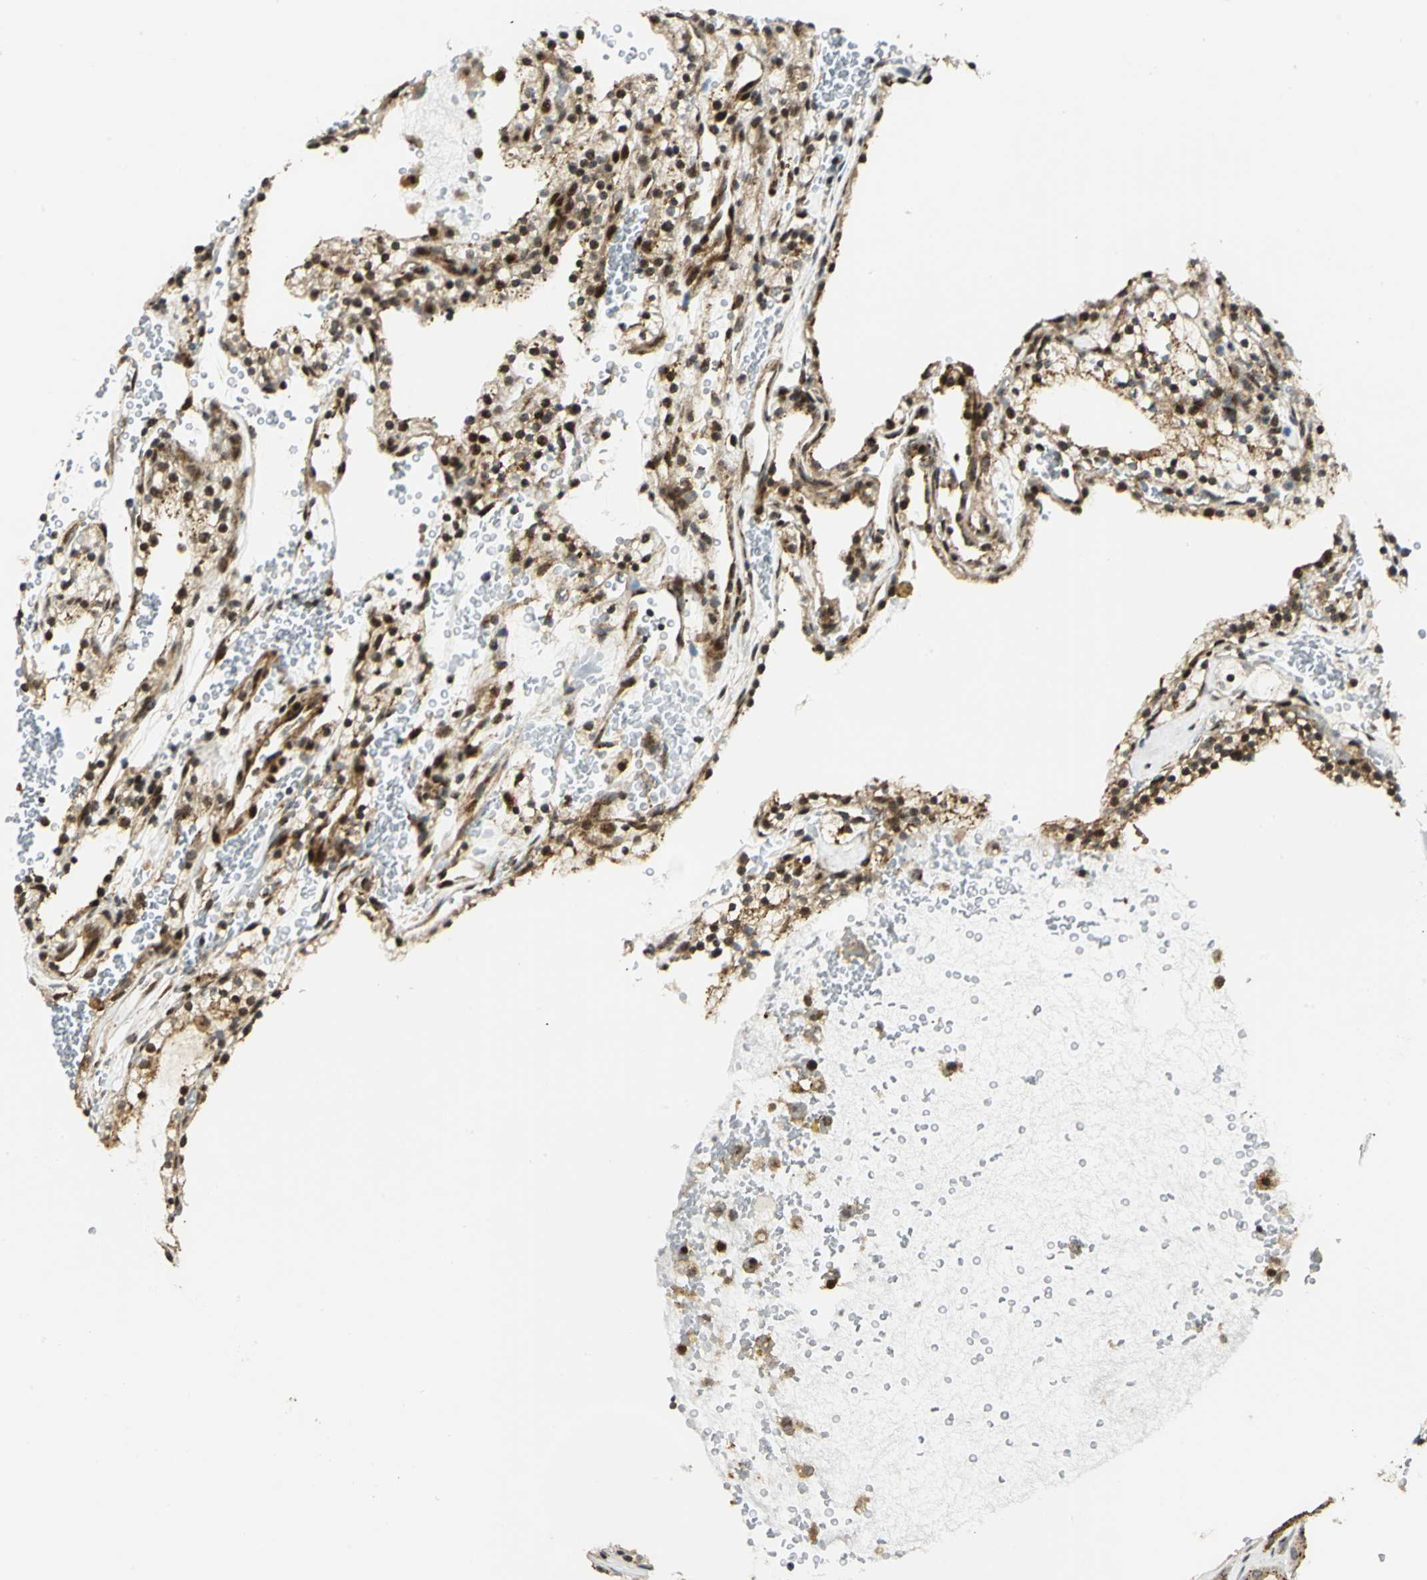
{"staining": {"intensity": "strong", "quantity": ">75%", "location": "cytoplasmic/membranous,nuclear"}, "tissue": "renal cancer", "cell_type": "Tumor cells", "image_type": "cancer", "snomed": [{"axis": "morphology", "description": "Adenocarcinoma, NOS"}, {"axis": "topography", "description": "Kidney"}], "caption": "This is an image of immunohistochemistry staining of renal adenocarcinoma, which shows strong expression in the cytoplasmic/membranous and nuclear of tumor cells.", "gene": "ATP6V1A", "patient": {"sex": "female", "age": 41}}